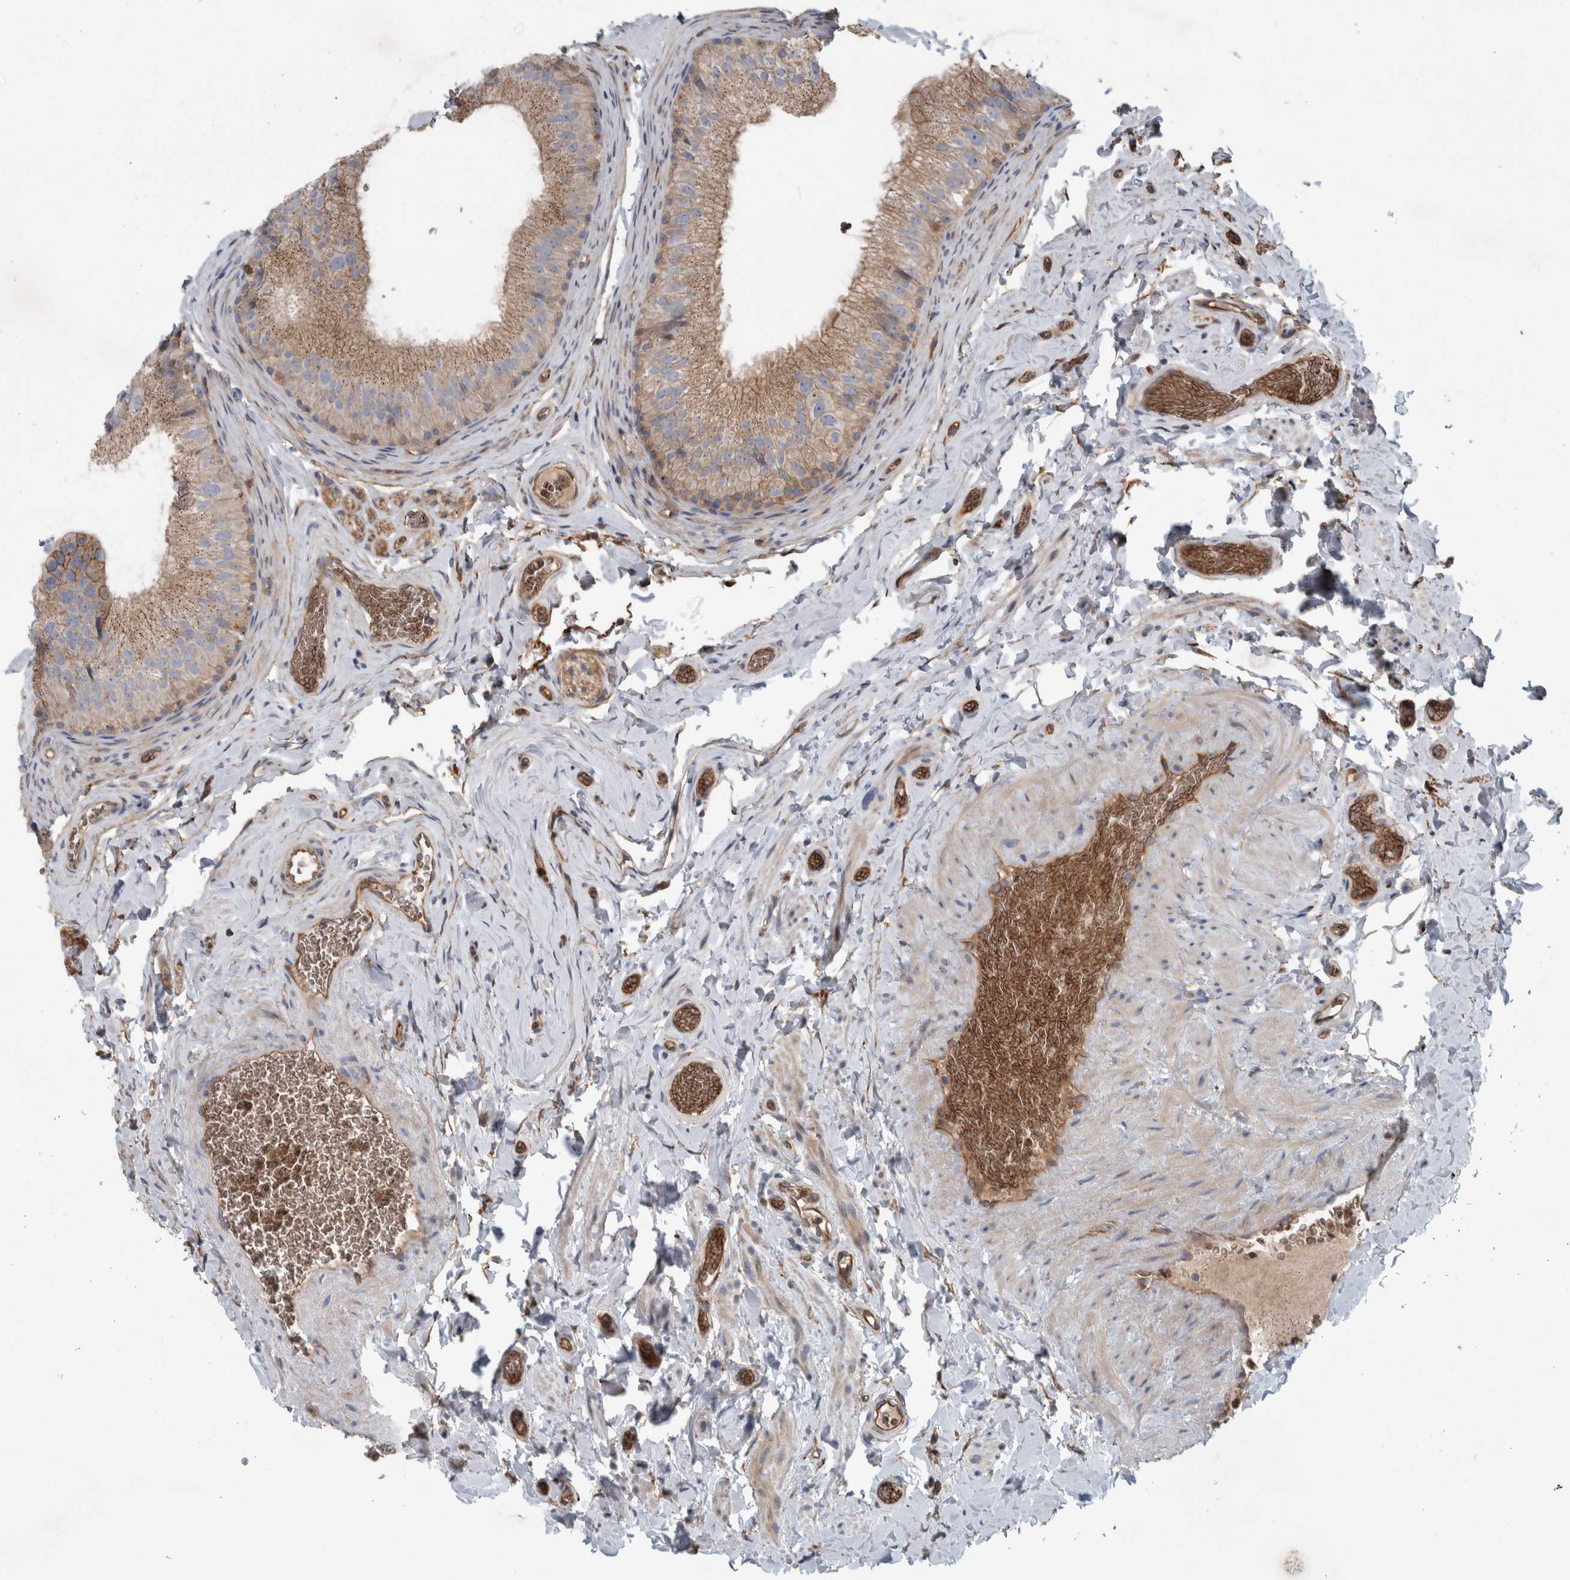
{"staining": {"intensity": "moderate", "quantity": ">75%", "location": "cytoplasmic/membranous"}, "tissue": "epididymis", "cell_type": "Glandular cells", "image_type": "normal", "snomed": [{"axis": "morphology", "description": "Normal tissue, NOS"}, {"axis": "topography", "description": "Vascular tissue"}, {"axis": "topography", "description": "Epididymis"}], "caption": "This photomicrograph shows immunohistochemistry staining of benign human epididymis, with medium moderate cytoplasmic/membranous positivity in about >75% of glandular cells.", "gene": "GLT8D2", "patient": {"sex": "male", "age": 49}}